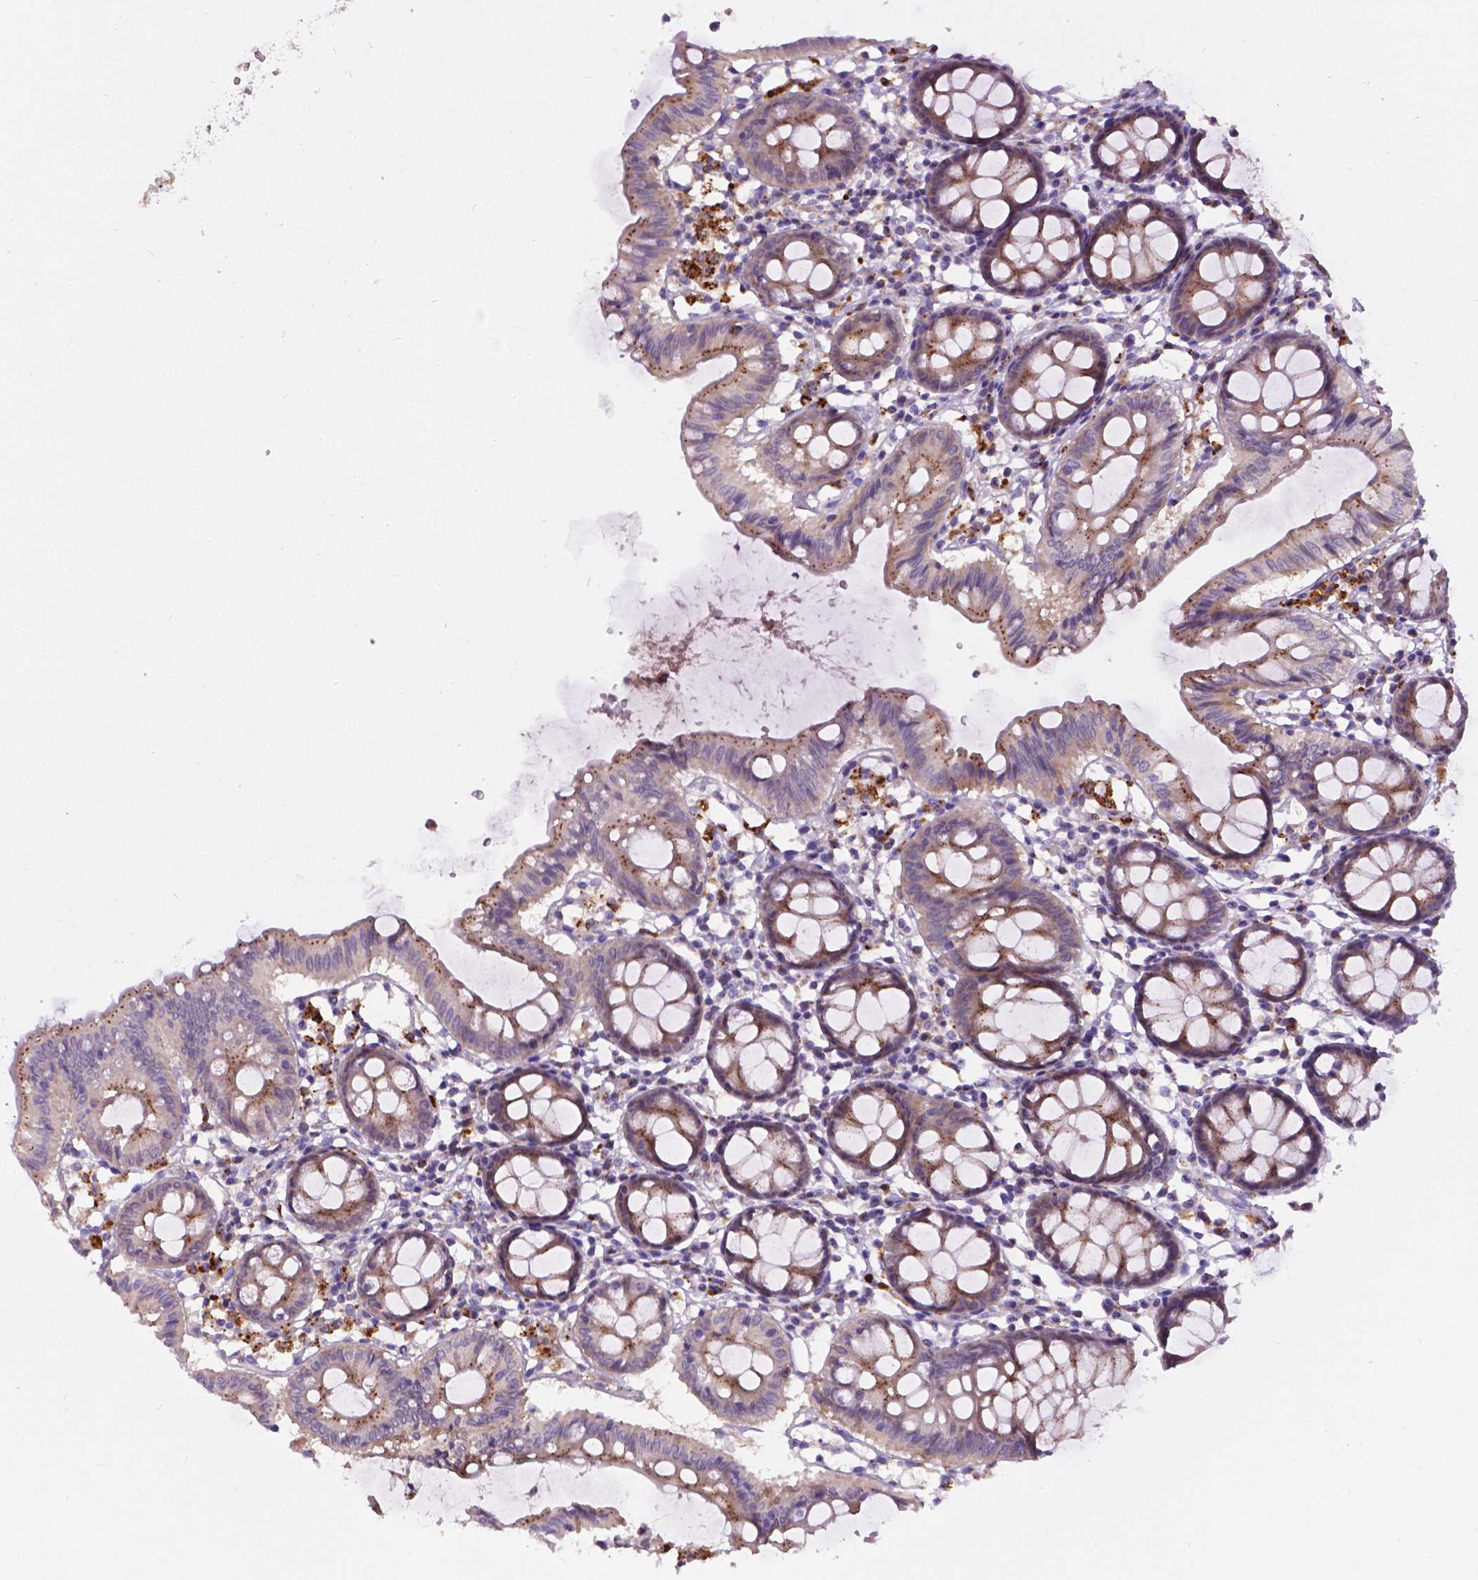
{"staining": {"intensity": "negative", "quantity": "none", "location": "none"}, "tissue": "colon", "cell_type": "Endothelial cells", "image_type": "normal", "snomed": [{"axis": "morphology", "description": "Normal tissue, NOS"}, {"axis": "topography", "description": "Colon"}], "caption": "High power microscopy photomicrograph of an IHC histopathology image of unremarkable colon, revealing no significant staining in endothelial cells.", "gene": "TM4SF18", "patient": {"sex": "female", "age": 84}}